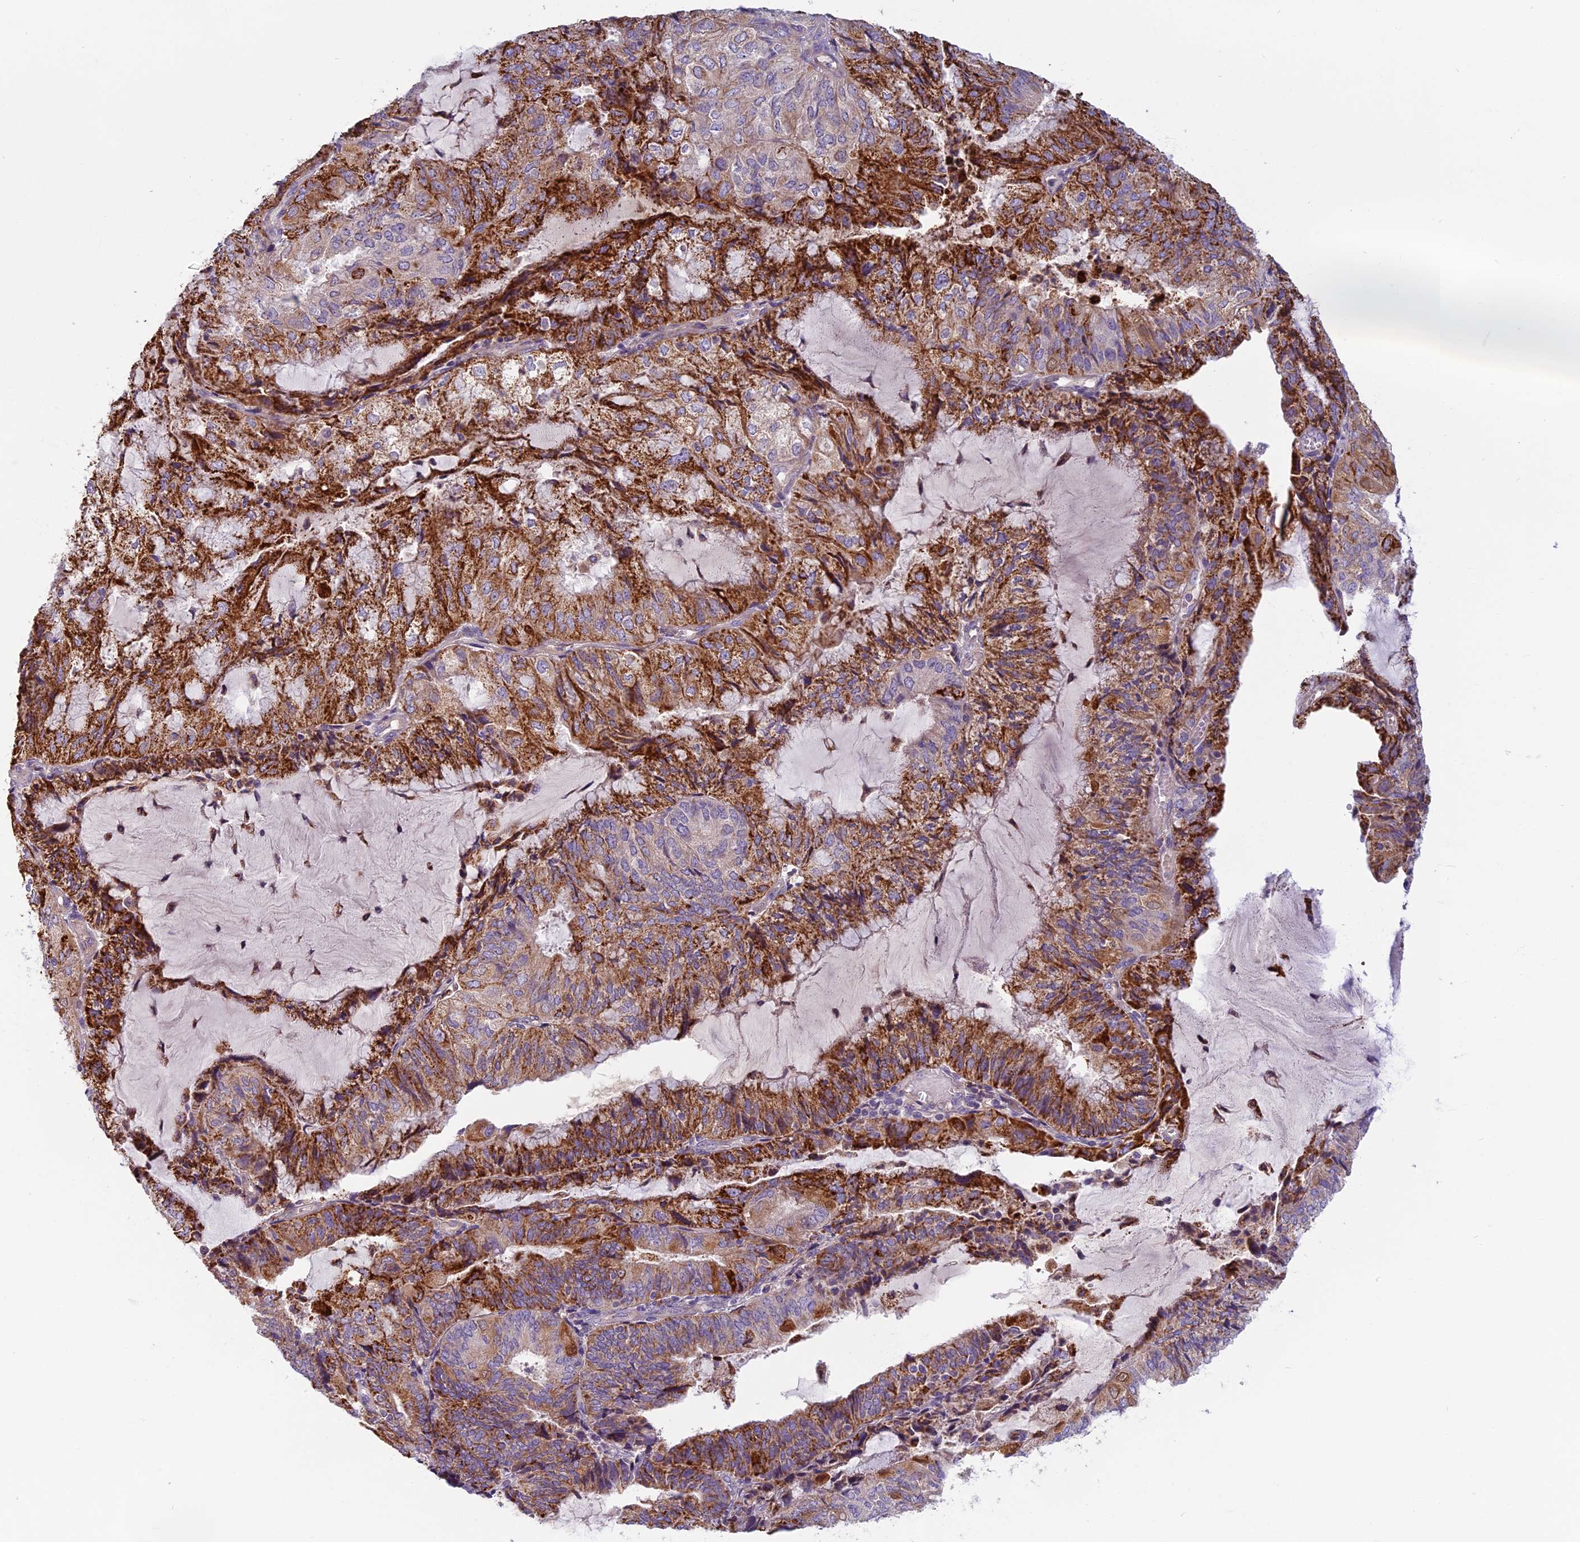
{"staining": {"intensity": "moderate", "quantity": ">75%", "location": "cytoplasmic/membranous"}, "tissue": "endometrial cancer", "cell_type": "Tumor cells", "image_type": "cancer", "snomed": [{"axis": "morphology", "description": "Adenocarcinoma, NOS"}, {"axis": "topography", "description": "Endometrium"}], "caption": "This histopathology image reveals IHC staining of endometrial adenocarcinoma, with medium moderate cytoplasmic/membranous staining in approximately >75% of tumor cells.", "gene": "SEMA7A", "patient": {"sex": "female", "age": 81}}